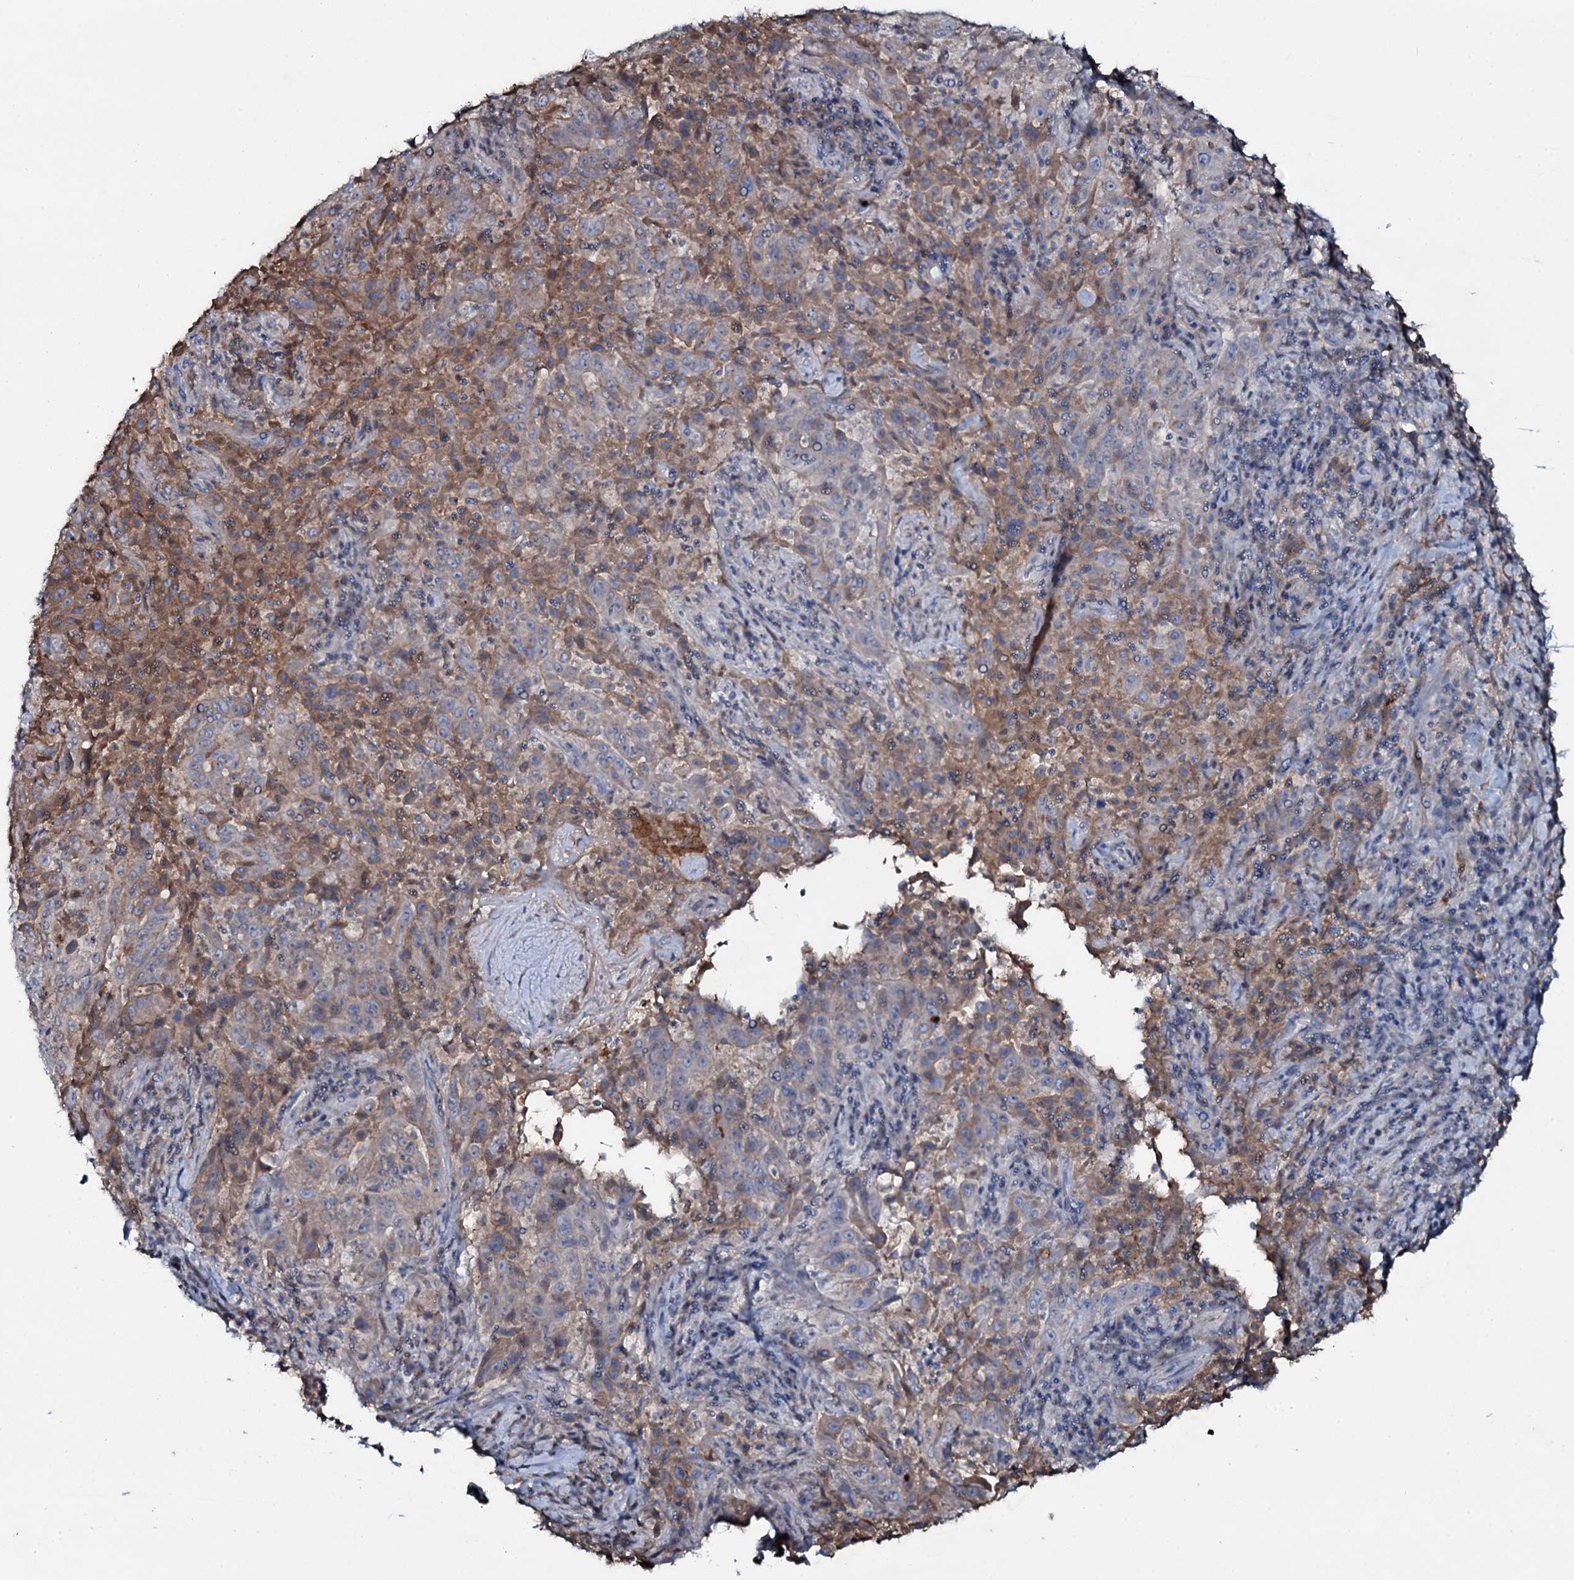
{"staining": {"intensity": "weak", "quantity": "<25%", "location": "cytoplasmic/membranous"}, "tissue": "pancreatic cancer", "cell_type": "Tumor cells", "image_type": "cancer", "snomed": [{"axis": "morphology", "description": "Adenocarcinoma, NOS"}, {"axis": "topography", "description": "Pancreas"}], "caption": "Tumor cells are negative for protein expression in human pancreatic cancer (adenocarcinoma).", "gene": "EDN1", "patient": {"sex": "male", "age": 63}}